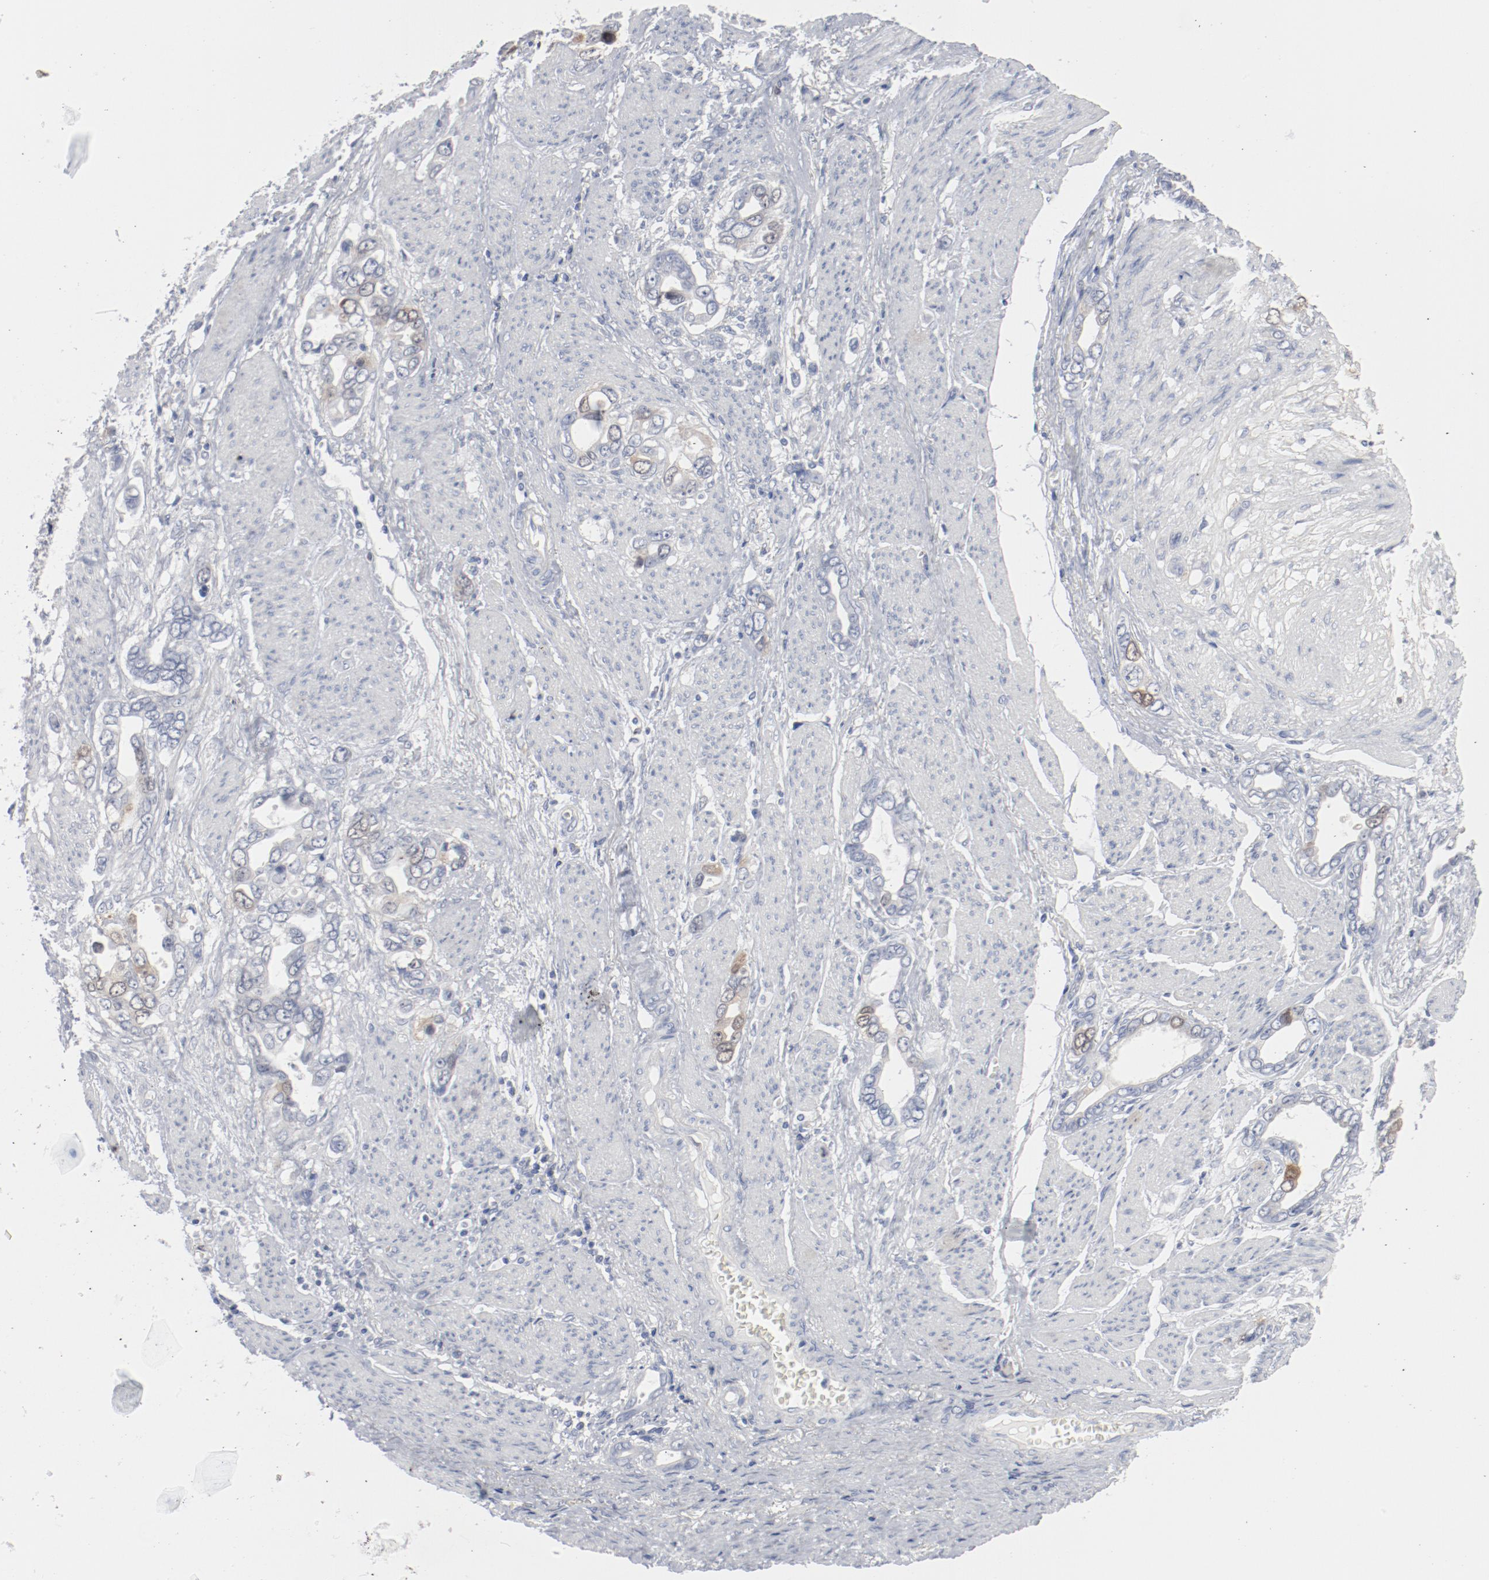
{"staining": {"intensity": "weak", "quantity": "<25%", "location": "nuclear"}, "tissue": "stomach cancer", "cell_type": "Tumor cells", "image_type": "cancer", "snomed": [{"axis": "morphology", "description": "Adenocarcinoma, NOS"}, {"axis": "topography", "description": "Stomach"}], "caption": "IHC micrograph of neoplastic tissue: adenocarcinoma (stomach) stained with DAB reveals no significant protein staining in tumor cells.", "gene": "CDK1", "patient": {"sex": "male", "age": 78}}